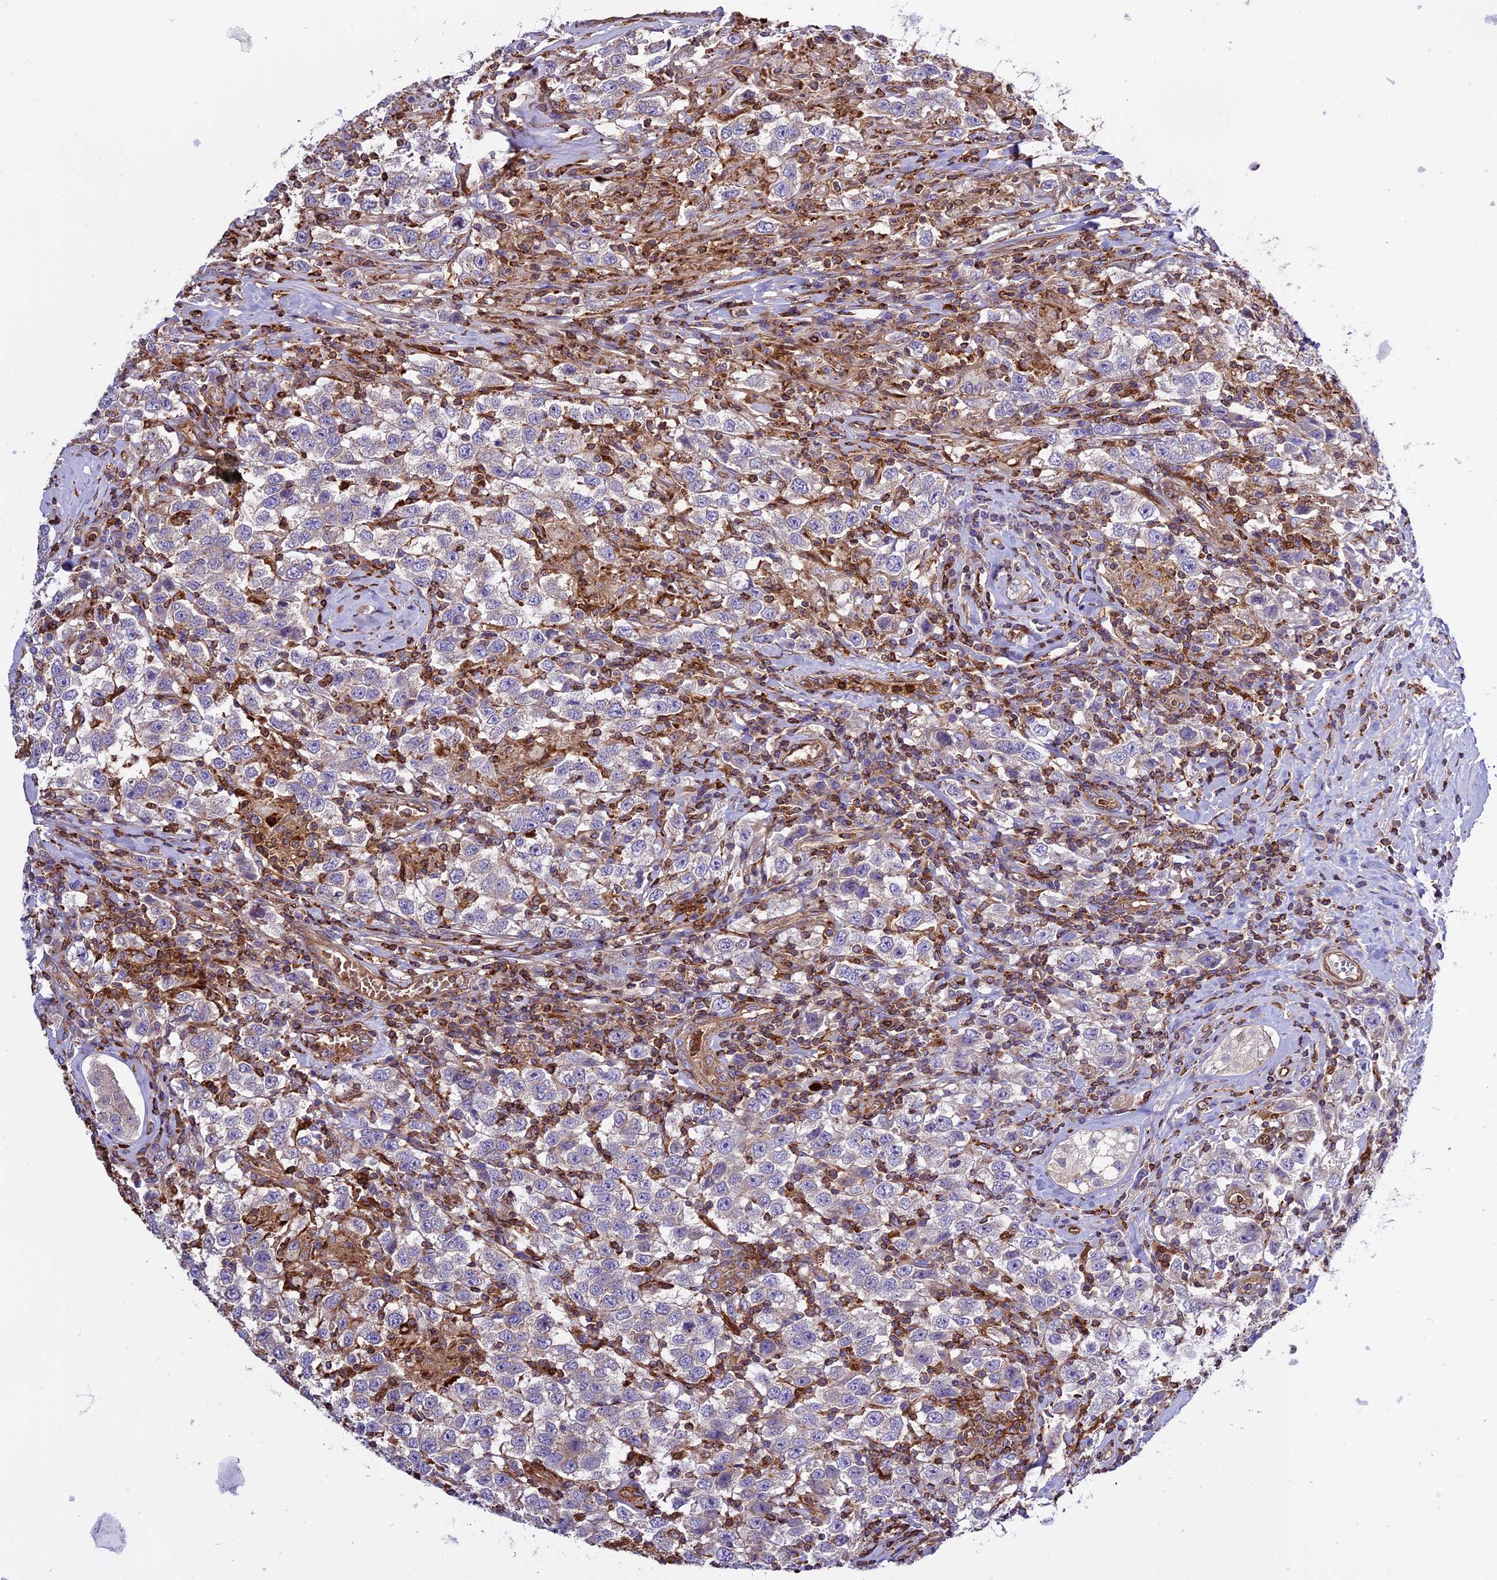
{"staining": {"intensity": "negative", "quantity": "none", "location": "none"}, "tissue": "testis cancer", "cell_type": "Tumor cells", "image_type": "cancer", "snomed": [{"axis": "morphology", "description": "Seminoma, NOS"}, {"axis": "topography", "description": "Testis"}], "caption": "This is a histopathology image of IHC staining of testis cancer (seminoma), which shows no expression in tumor cells. Nuclei are stained in blue.", "gene": "CD99L2", "patient": {"sex": "male", "age": 41}}